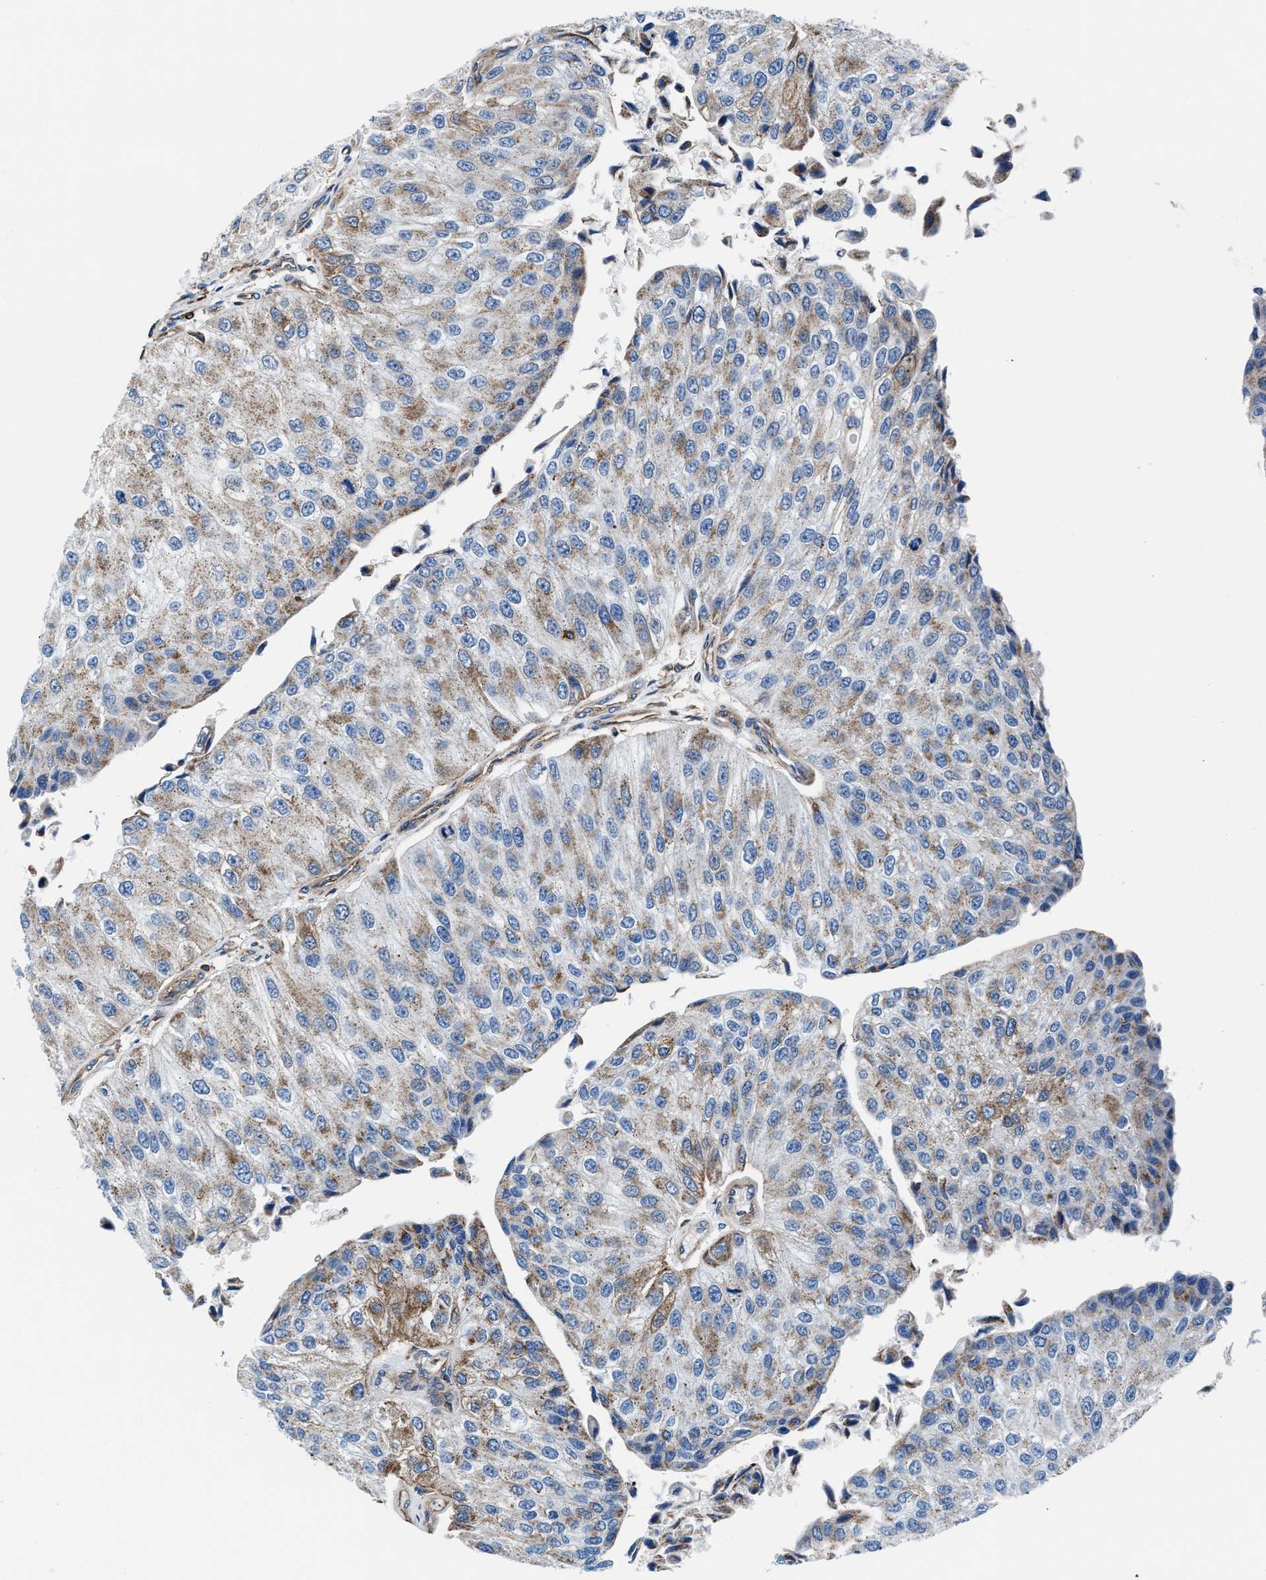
{"staining": {"intensity": "moderate", "quantity": ">75%", "location": "cytoplasmic/membranous"}, "tissue": "urothelial cancer", "cell_type": "Tumor cells", "image_type": "cancer", "snomed": [{"axis": "morphology", "description": "Urothelial carcinoma, High grade"}, {"axis": "topography", "description": "Kidney"}, {"axis": "topography", "description": "Urinary bladder"}], "caption": "Immunohistochemical staining of urothelial carcinoma (high-grade) exhibits medium levels of moderate cytoplasmic/membranous protein positivity in about >75% of tumor cells.", "gene": "NKTR", "patient": {"sex": "male", "age": 77}}